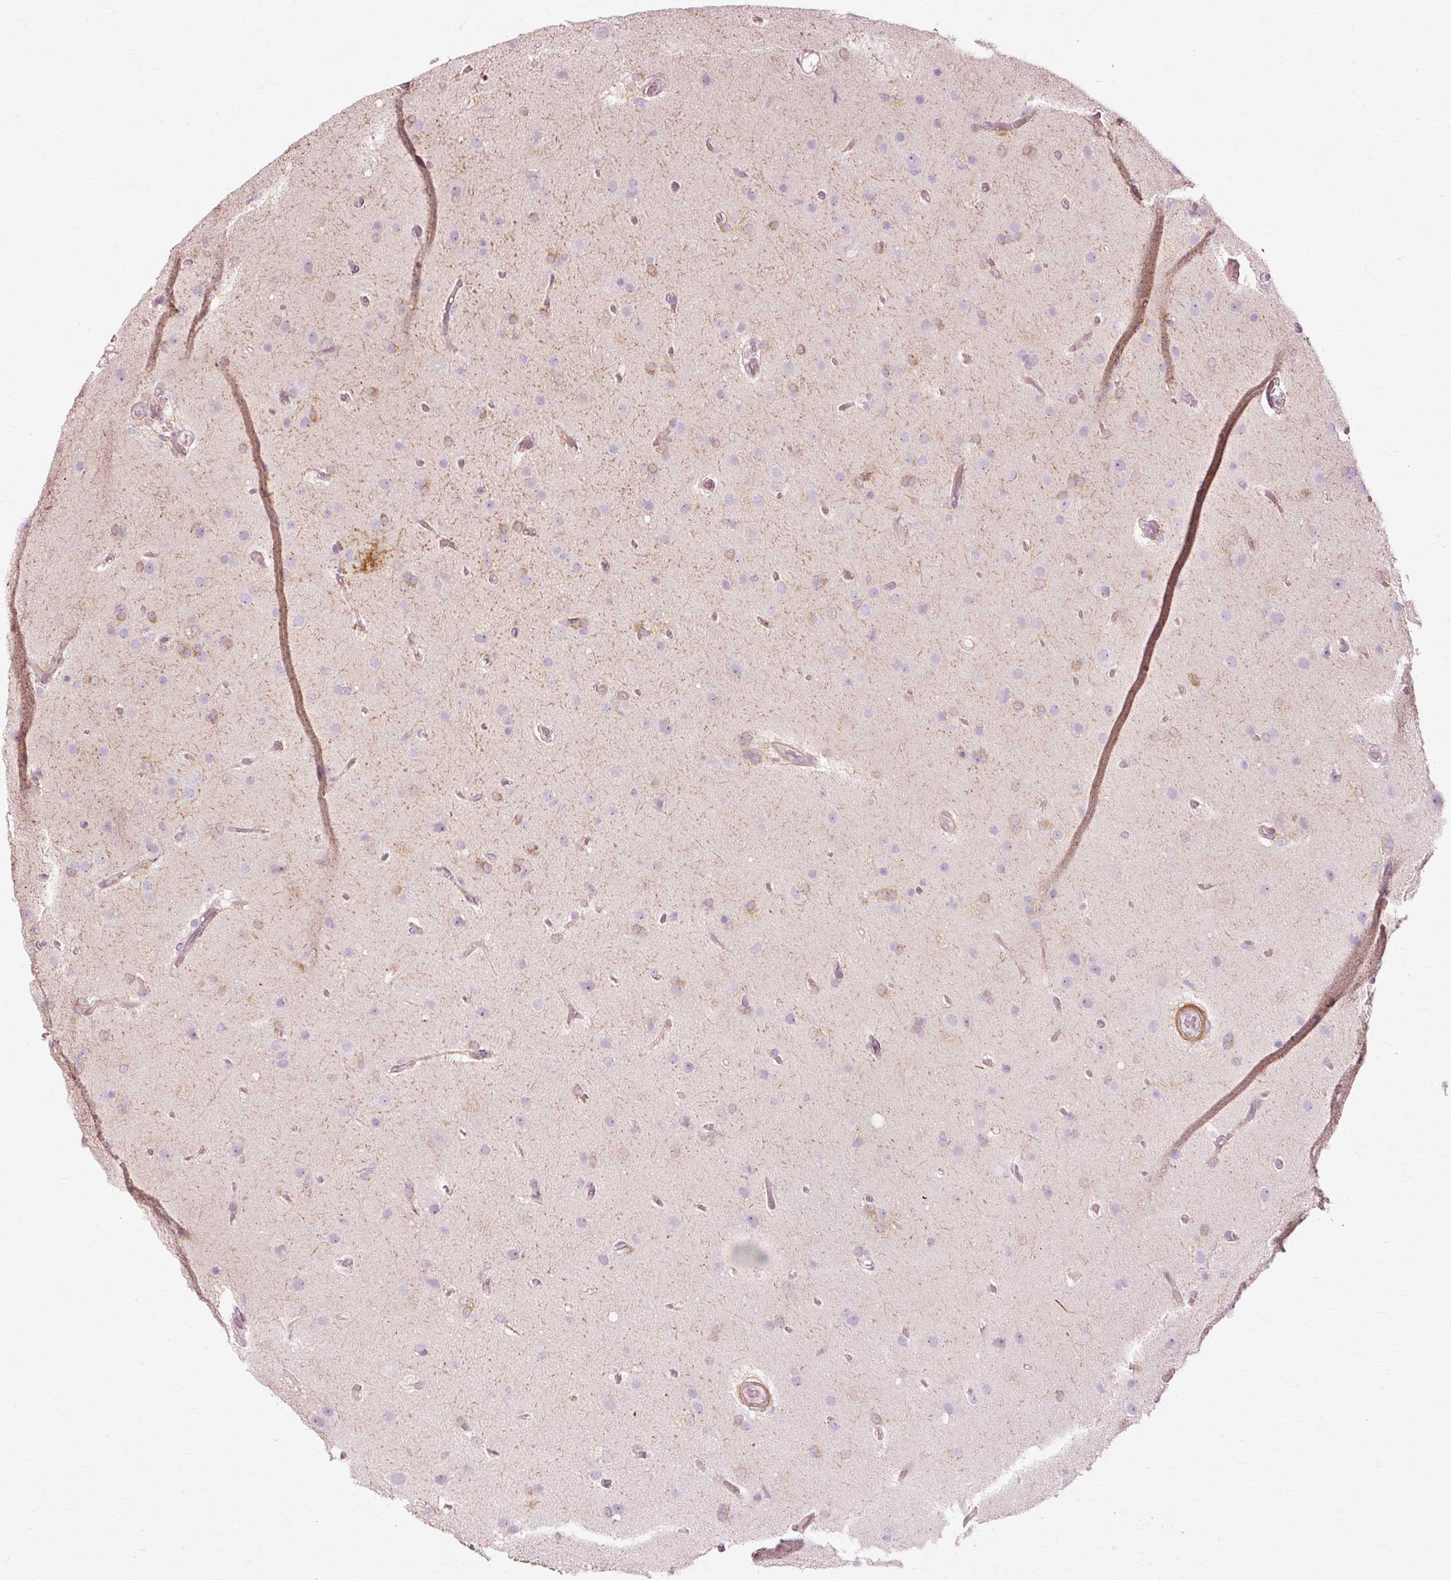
{"staining": {"intensity": "negative", "quantity": "none", "location": "none"}, "tissue": "glioma", "cell_type": "Tumor cells", "image_type": "cancer", "snomed": [{"axis": "morphology", "description": "Glioma, malignant, High grade"}, {"axis": "topography", "description": "Brain"}], "caption": "Glioma was stained to show a protein in brown. There is no significant positivity in tumor cells. Brightfield microscopy of immunohistochemistry stained with DAB (3,3'-diaminobenzidine) (brown) and hematoxylin (blue), captured at high magnification.", "gene": "RGPD5", "patient": {"sex": "female", "age": 74}}